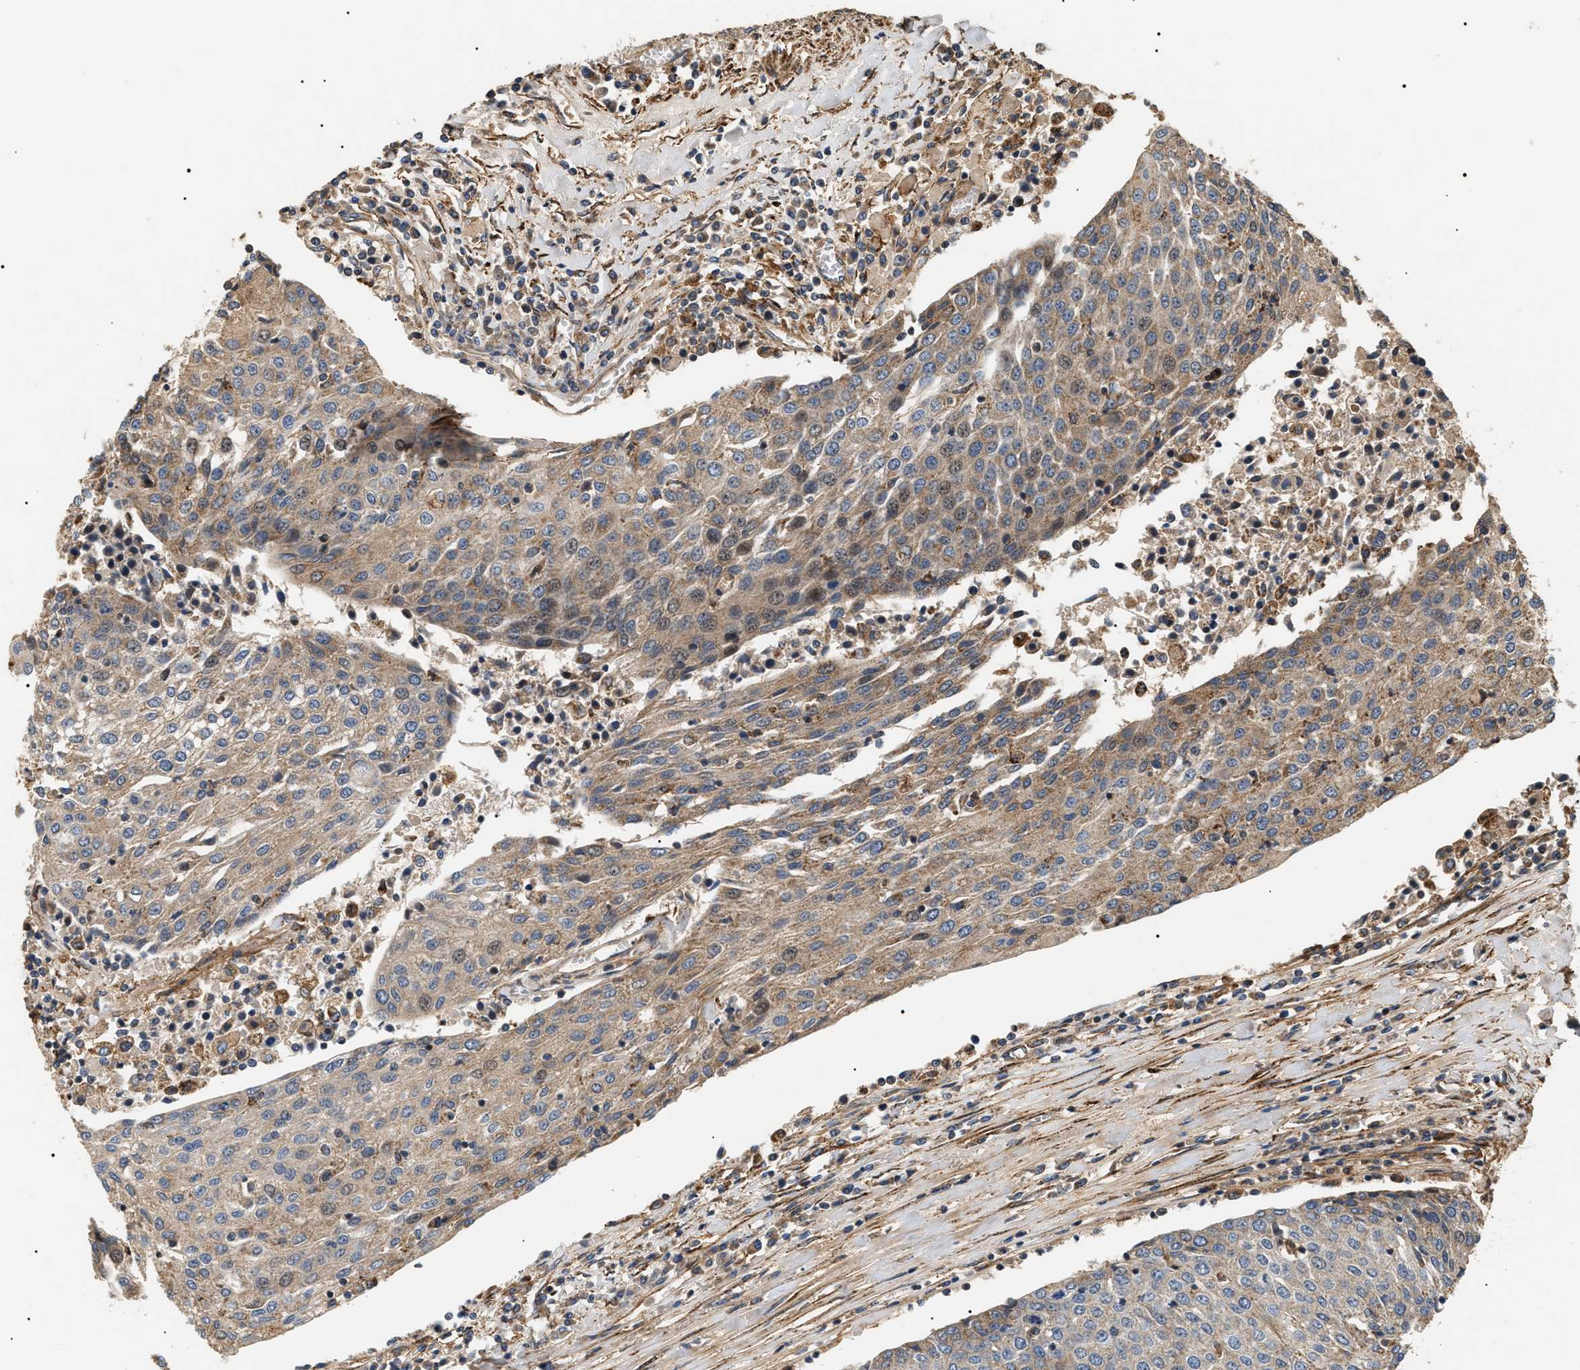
{"staining": {"intensity": "weak", "quantity": "25%-75%", "location": "cytoplasmic/membranous,nuclear"}, "tissue": "urothelial cancer", "cell_type": "Tumor cells", "image_type": "cancer", "snomed": [{"axis": "morphology", "description": "Urothelial carcinoma, High grade"}, {"axis": "topography", "description": "Urinary bladder"}], "caption": "Urothelial cancer tissue reveals weak cytoplasmic/membranous and nuclear positivity in about 25%-75% of tumor cells (IHC, brightfield microscopy, high magnification).", "gene": "ZBTB26", "patient": {"sex": "female", "age": 85}}